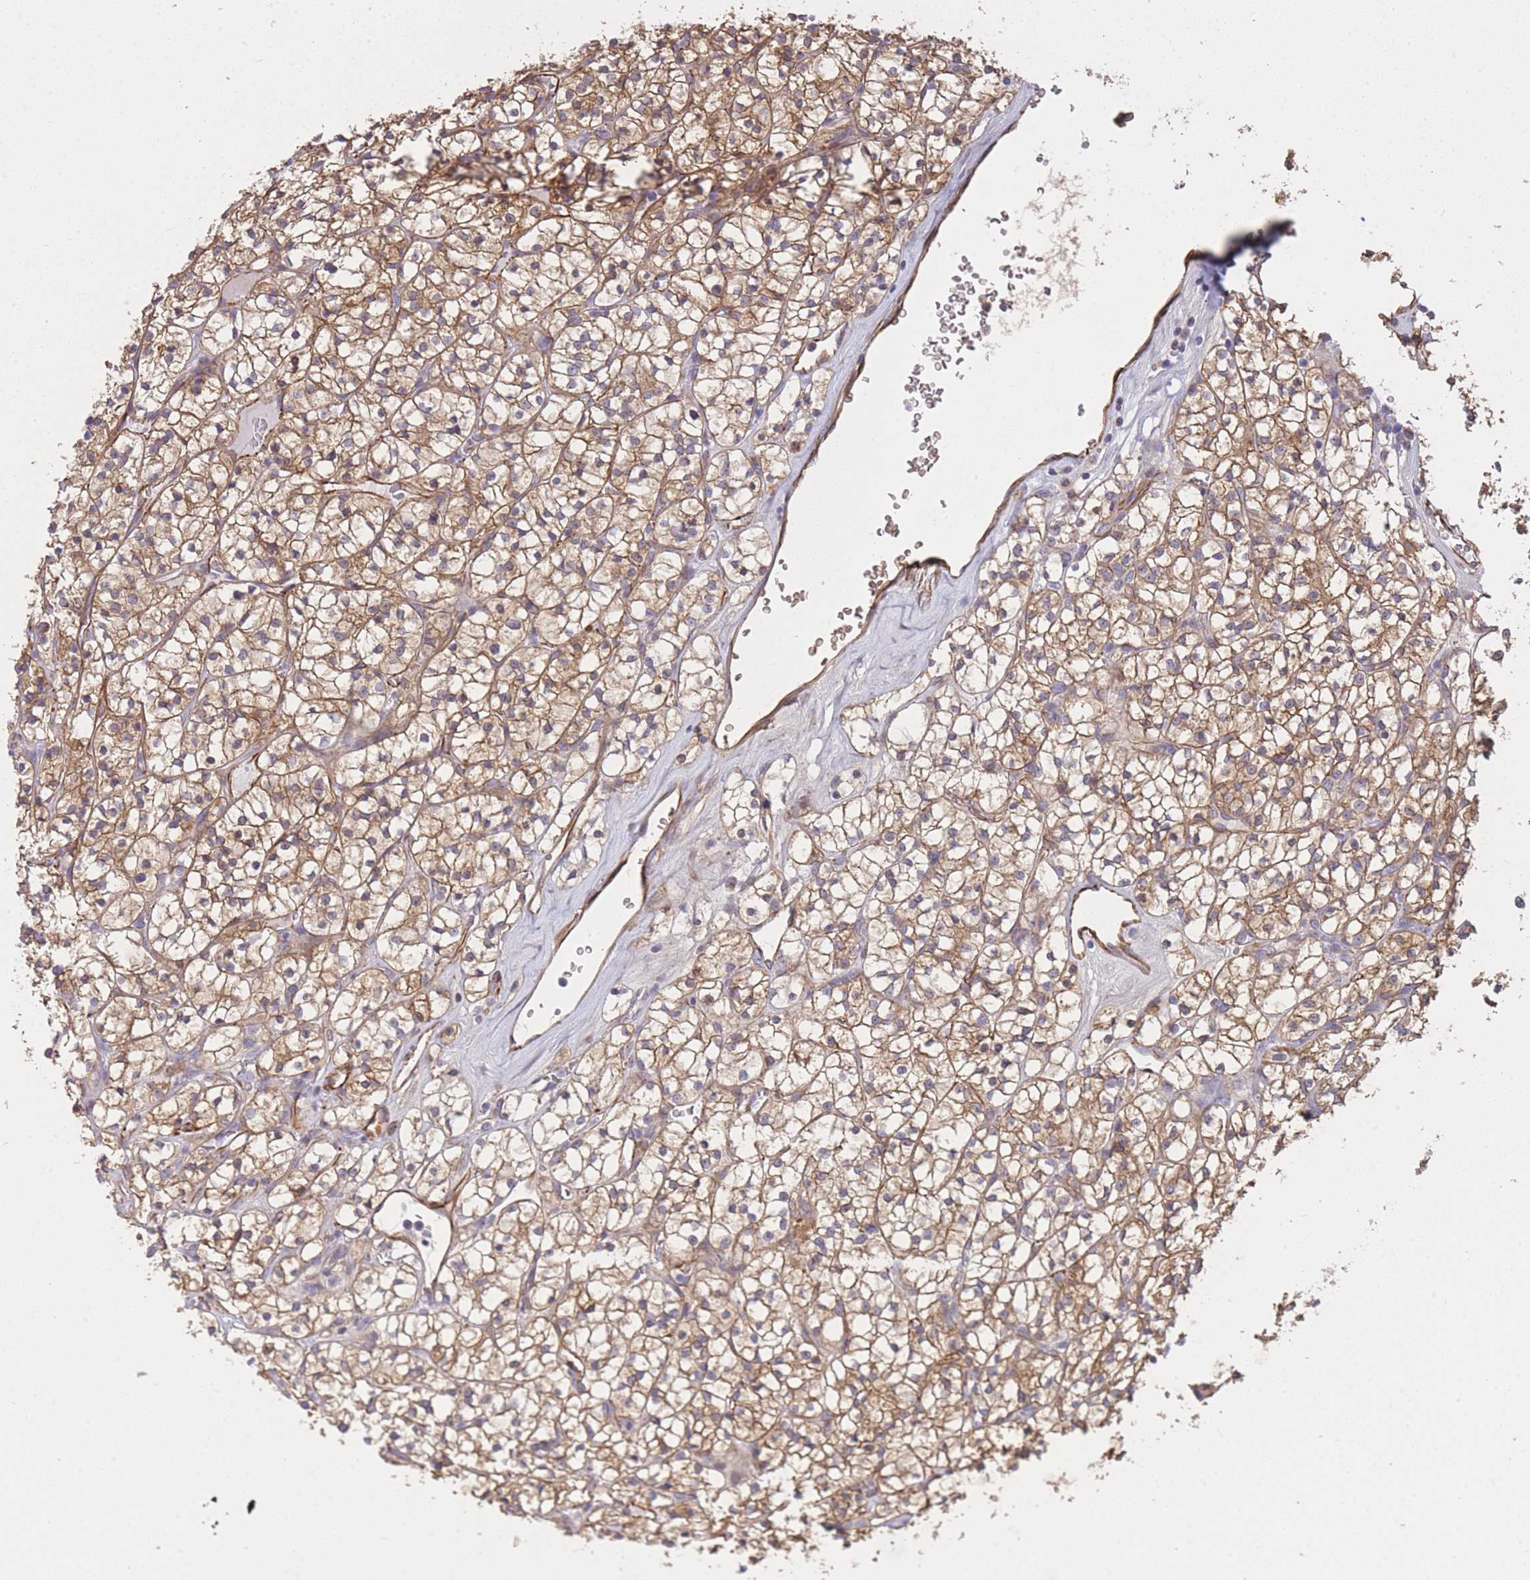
{"staining": {"intensity": "moderate", "quantity": ">75%", "location": "cytoplasmic/membranous"}, "tissue": "renal cancer", "cell_type": "Tumor cells", "image_type": "cancer", "snomed": [{"axis": "morphology", "description": "Adenocarcinoma, NOS"}, {"axis": "topography", "description": "Kidney"}], "caption": "IHC staining of renal cancer, which shows medium levels of moderate cytoplasmic/membranous expression in approximately >75% of tumor cells indicating moderate cytoplasmic/membranous protein positivity. The staining was performed using DAB (3,3'-diaminobenzidine) (brown) for protein detection and nuclei were counterstained in hematoxylin (blue).", "gene": "ECPAS", "patient": {"sex": "female", "age": 64}}